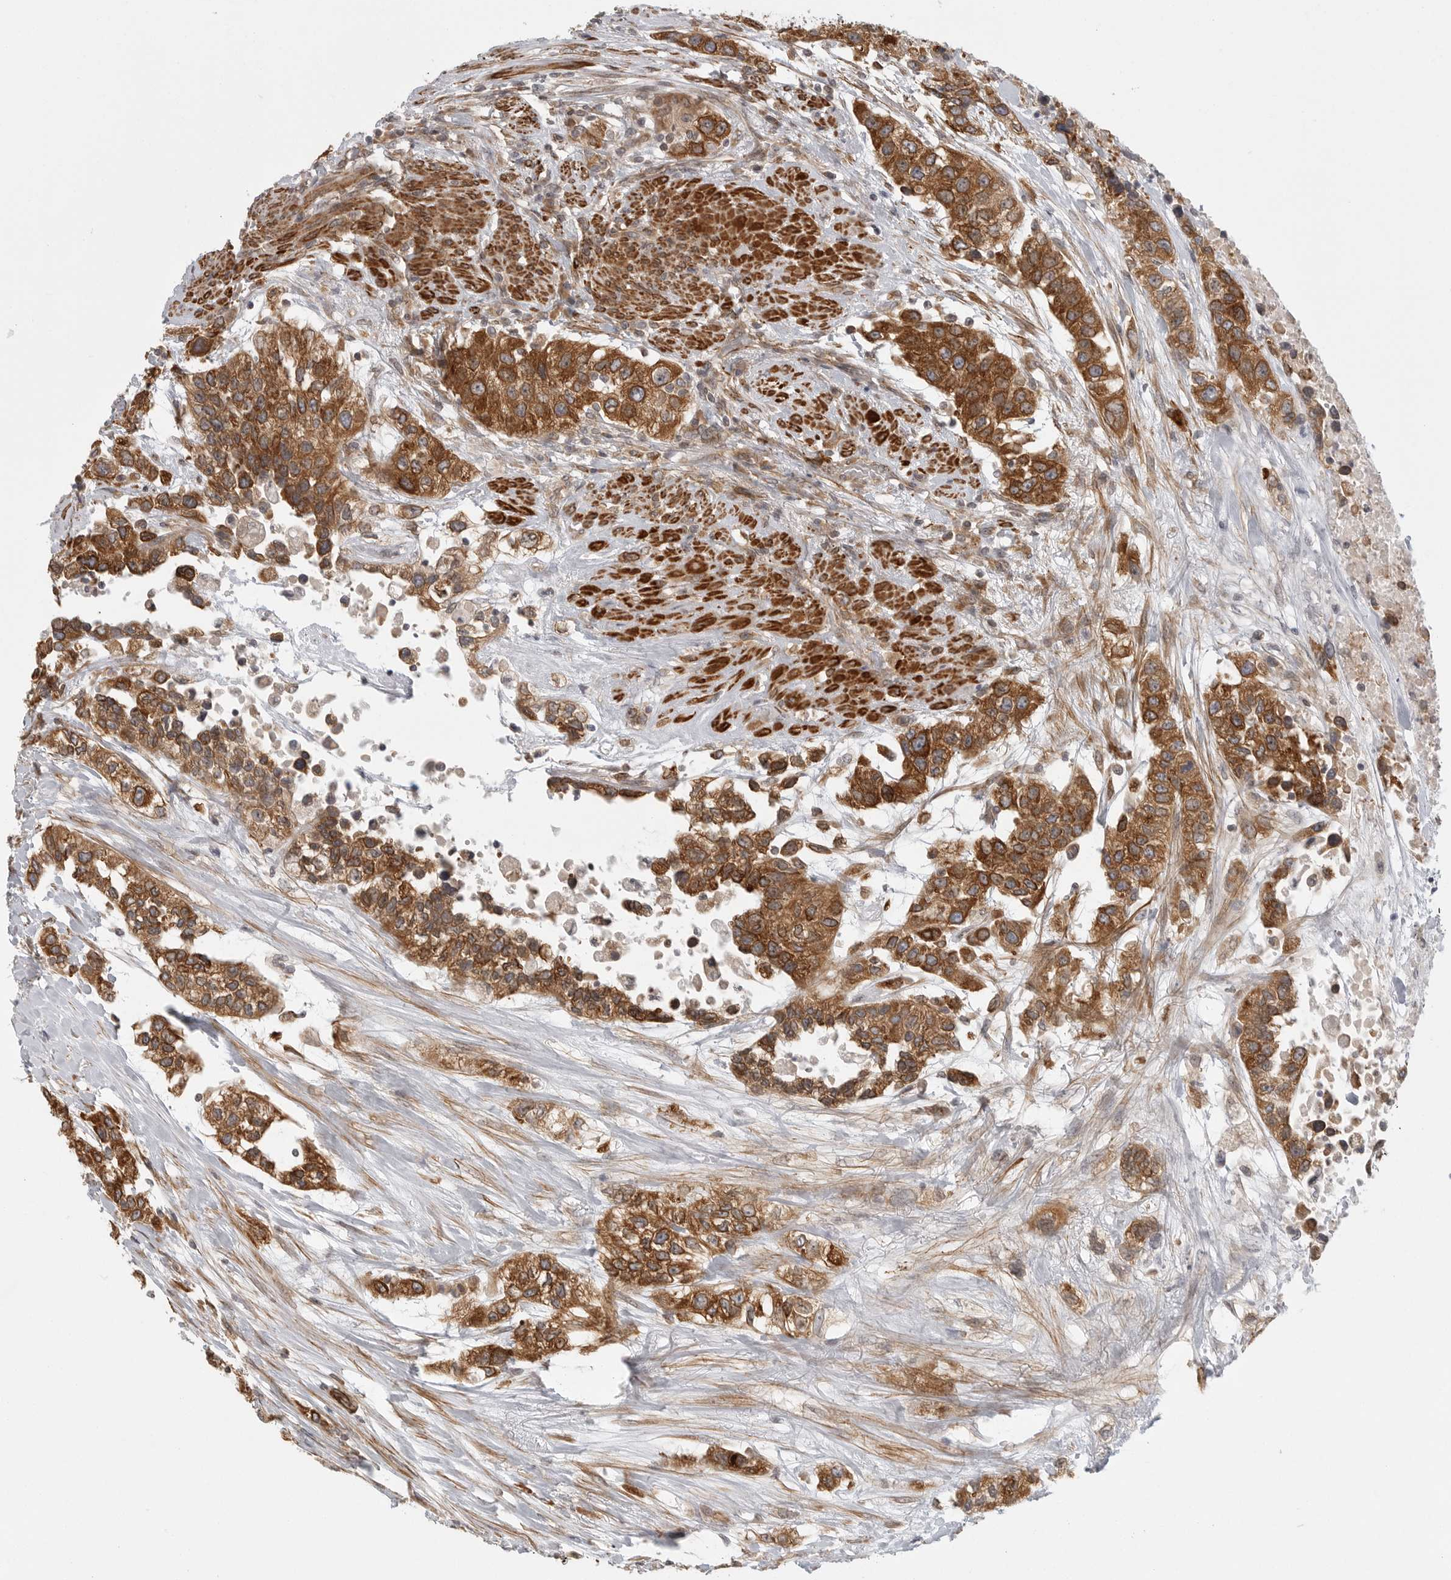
{"staining": {"intensity": "strong", "quantity": ">75%", "location": "cytoplasmic/membranous"}, "tissue": "urothelial cancer", "cell_type": "Tumor cells", "image_type": "cancer", "snomed": [{"axis": "morphology", "description": "Urothelial carcinoma, High grade"}, {"axis": "topography", "description": "Urinary bladder"}], "caption": "DAB (3,3'-diaminobenzidine) immunohistochemical staining of human urothelial cancer demonstrates strong cytoplasmic/membranous protein staining in about >75% of tumor cells. Nuclei are stained in blue.", "gene": "CERS2", "patient": {"sex": "female", "age": 80}}